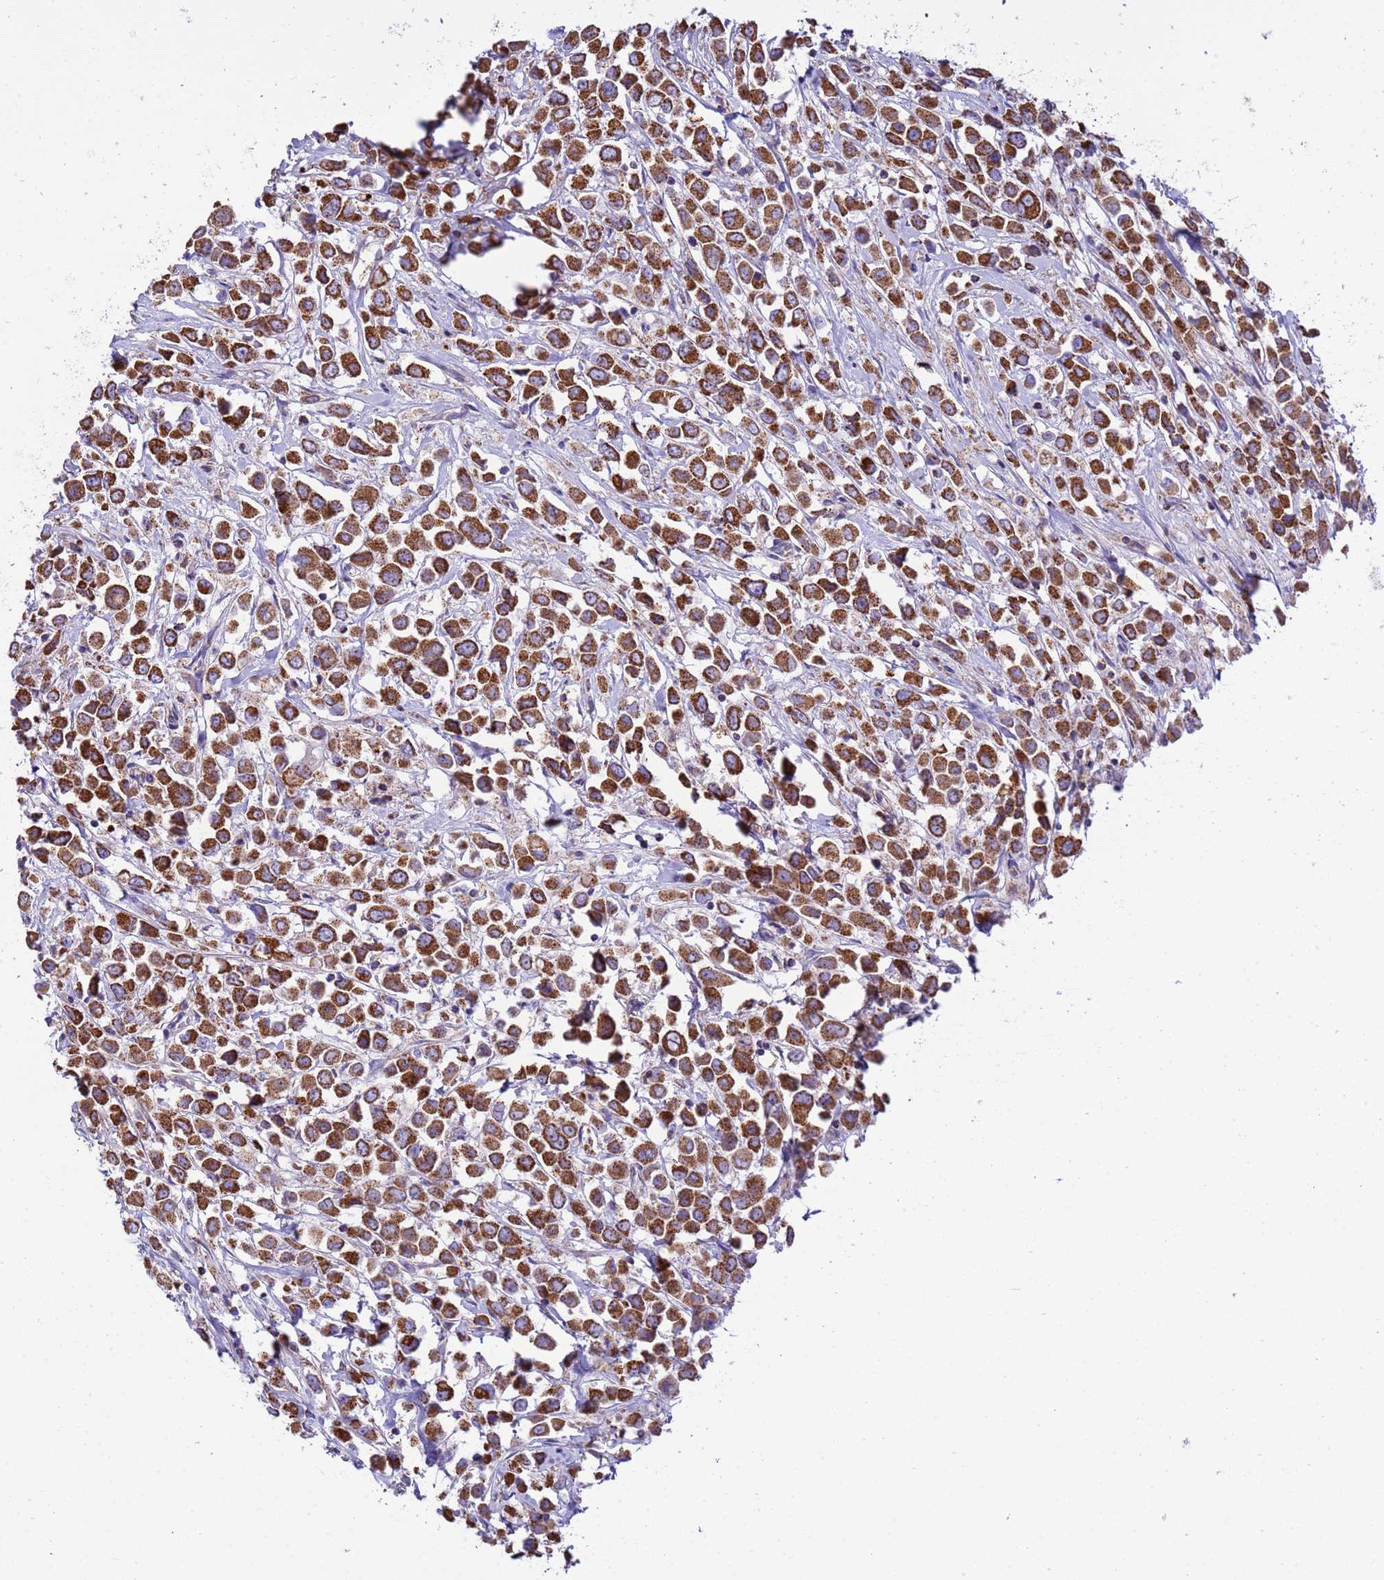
{"staining": {"intensity": "strong", "quantity": ">75%", "location": "cytoplasmic/membranous"}, "tissue": "breast cancer", "cell_type": "Tumor cells", "image_type": "cancer", "snomed": [{"axis": "morphology", "description": "Duct carcinoma"}, {"axis": "topography", "description": "Breast"}], "caption": "IHC micrograph of intraductal carcinoma (breast) stained for a protein (brown), which reveals high levels of strong cytoplasmic/membranous positivity in about >75% of tumor cells.", "gene": "RNF165", "patient": {"sex": "female", "age": 61}}